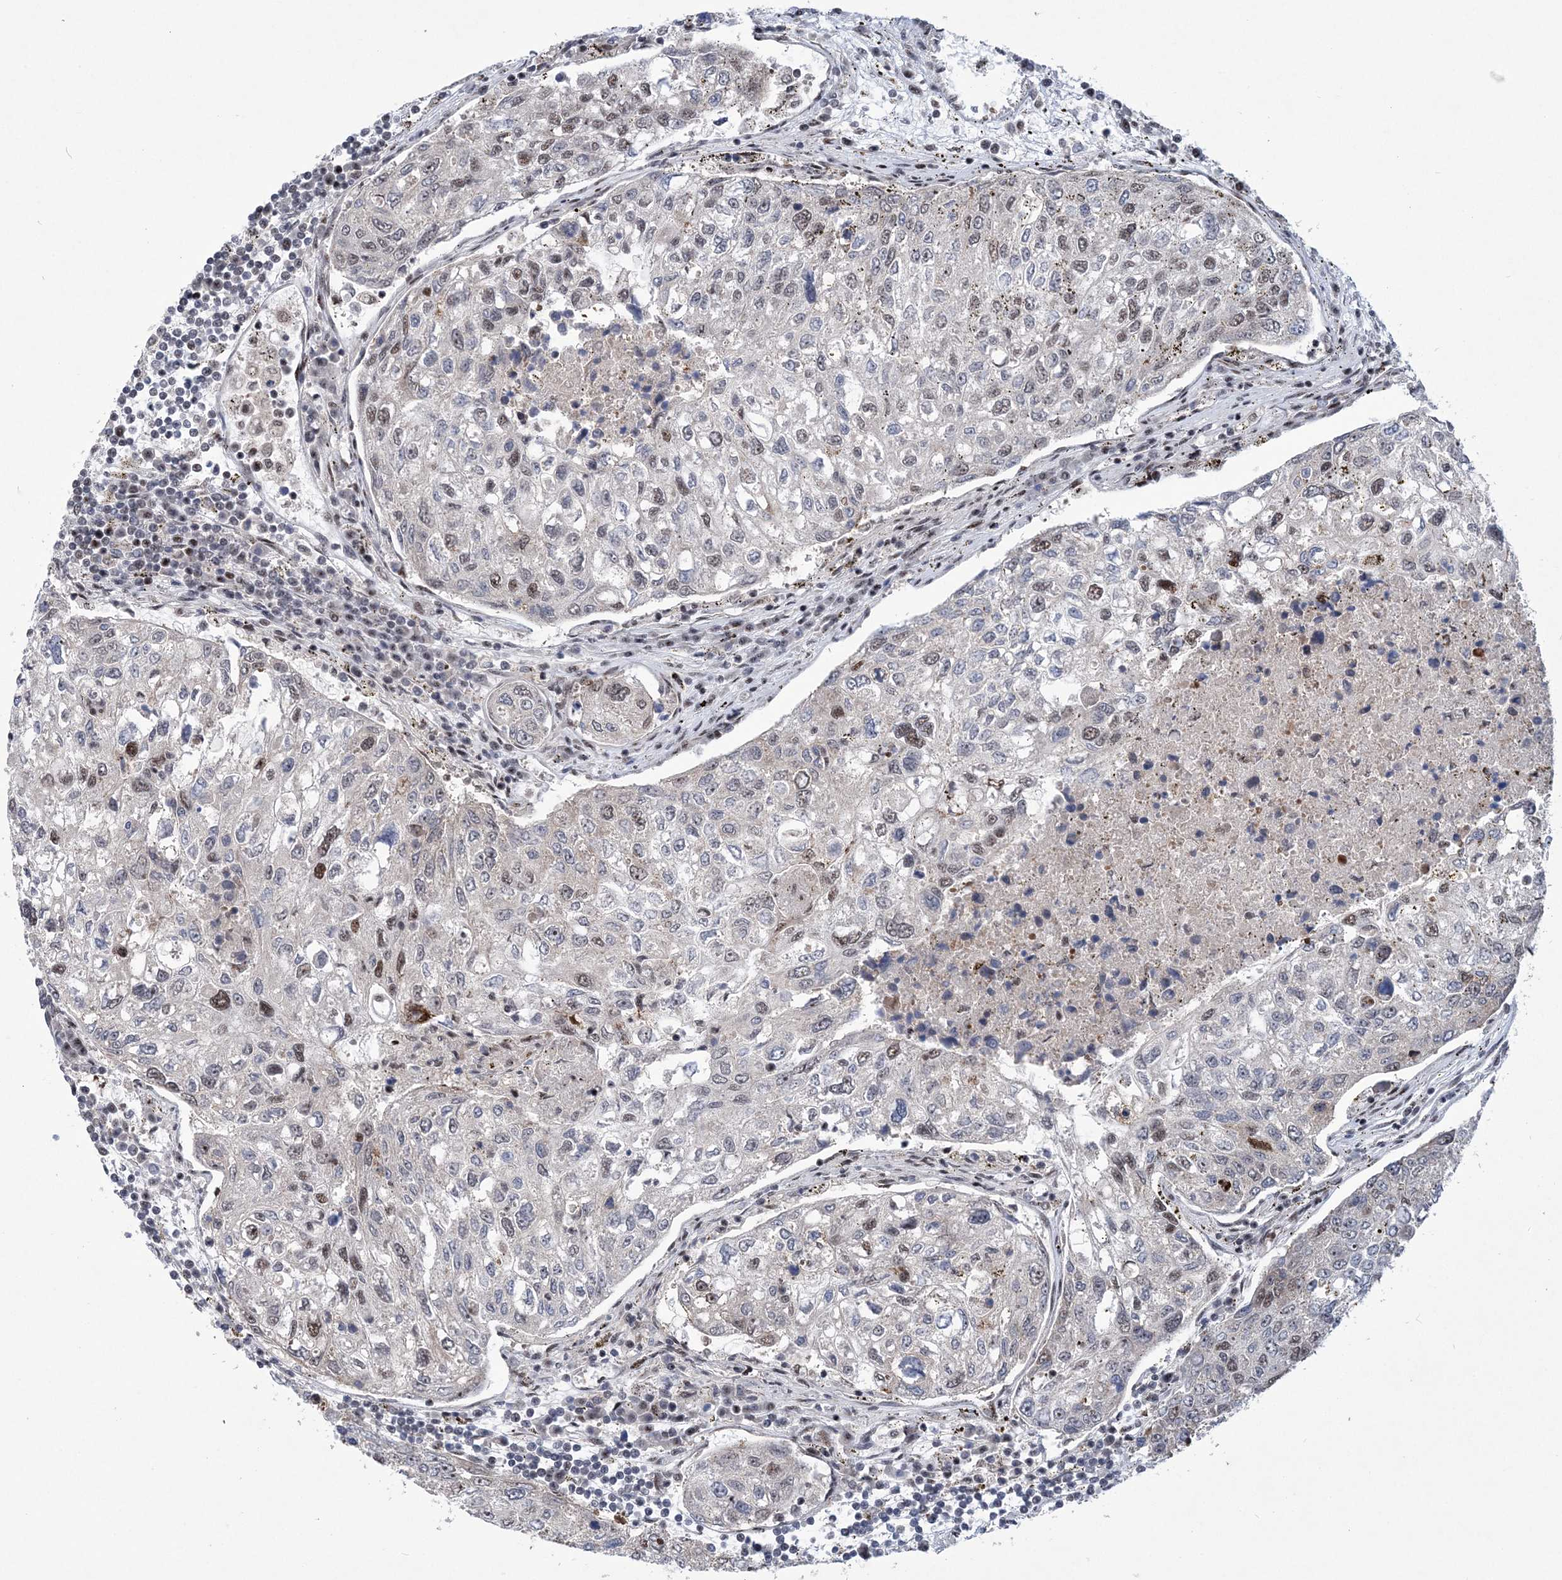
{"staining": {"intensity": "moderate", "quantity": "<25%", "location": "nuclear"}, "tissue": "urothelial cancer", "cell_type": "Tumor cells", "image_type": "cancer", "snomed": [{"axis": "morphology", "description": "Urothelial carcinoma, High grade"}, {"axis": "topography", "description": "Lymph node"}, {"axis": "topography", "description": "Urinary bladder"}], "caption": "The image exhibits a brown stain indicating the presence of a protein in the nuclear of tumor cells in high-grade urothelial carcinoma.", "gene": "TATDN2", "patient": {"sex": "male", "age": 51}}